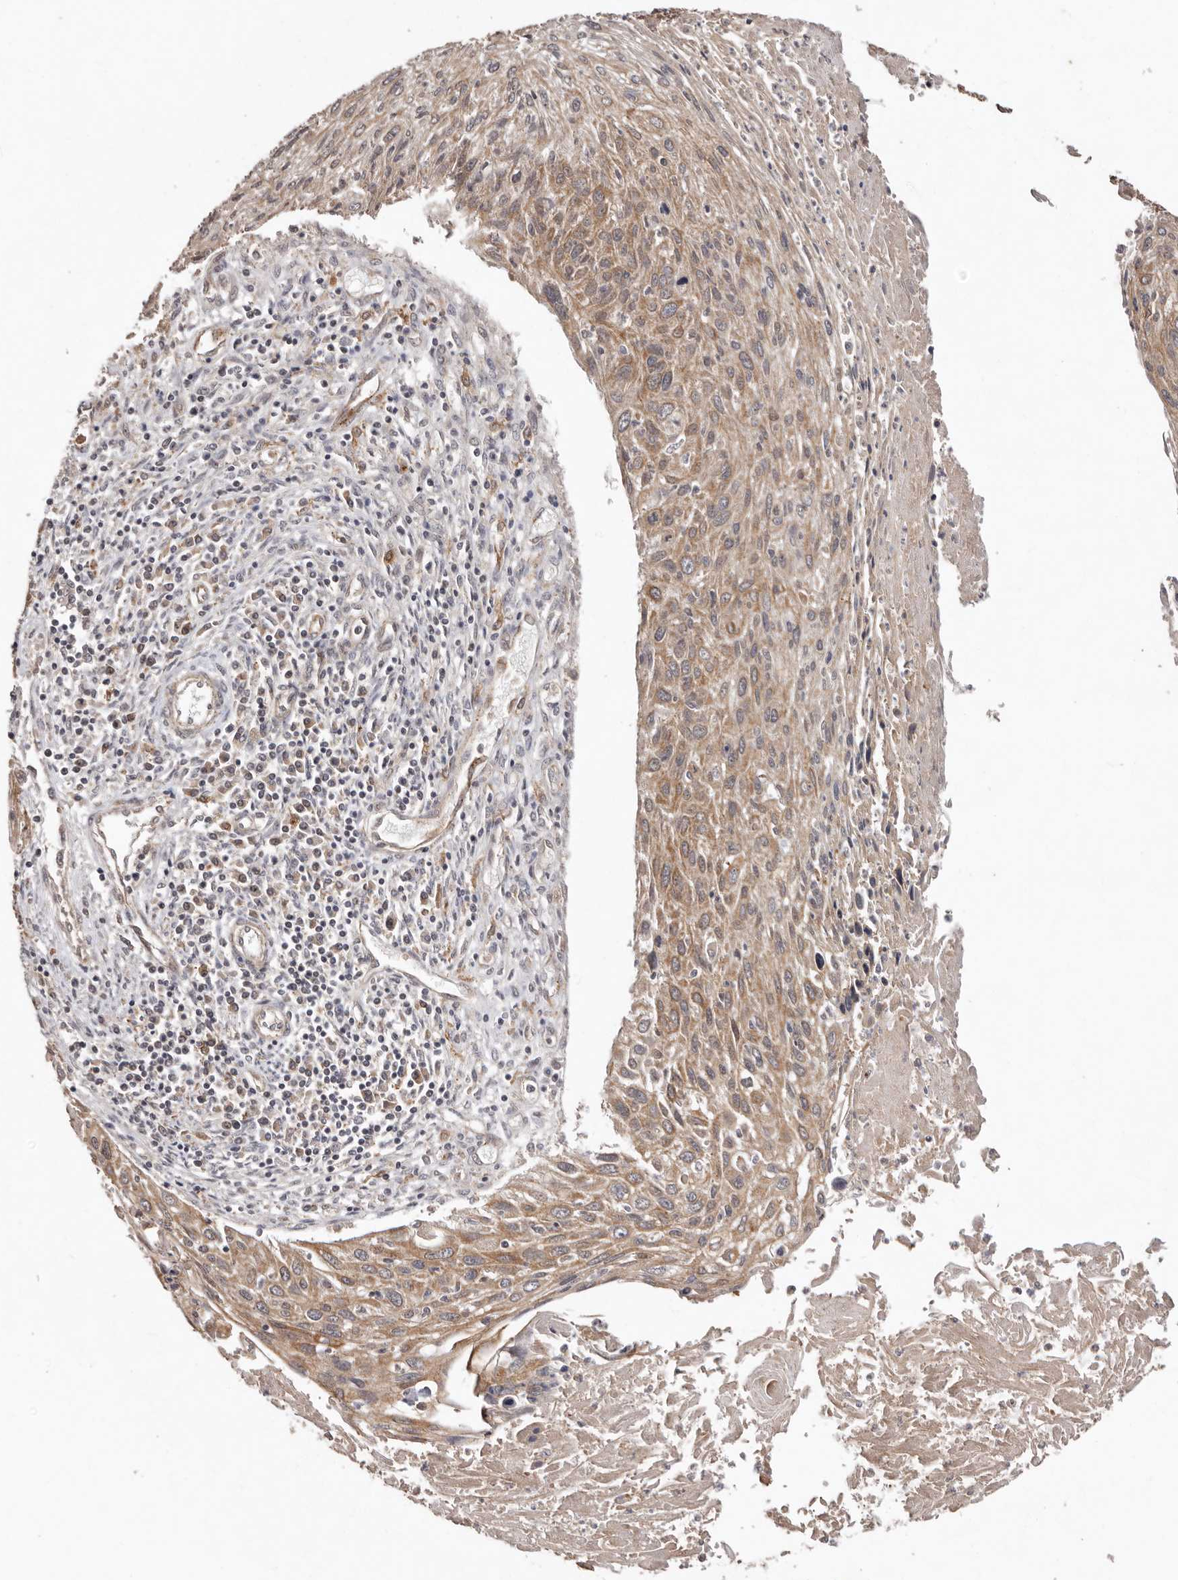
{"staining": {"intensity": "moderate", "quantity": ">75%", "location": "cytoplasmic/membranous"}, "tissue": "cervical cancer", "cell_type": "Tumor cells", "image_type": "cancer", "snomed": [{"axis": "morphology", "description": "Squamous cell carcinoma, NOS"}, {"axis": "topography", "description": "Cervix"}], "caption": "High-magnification brightfield microscopy of cervical squamous cell carcinoma stained with DAB (brown) and counterstained with hematoxylin (blue). tumor cells exhibit moderate cytoplasmic/membranous expression is present in about>75% of cells.", "gene": "RSPO2", "patient": {"sex": "female", "age": 51}}